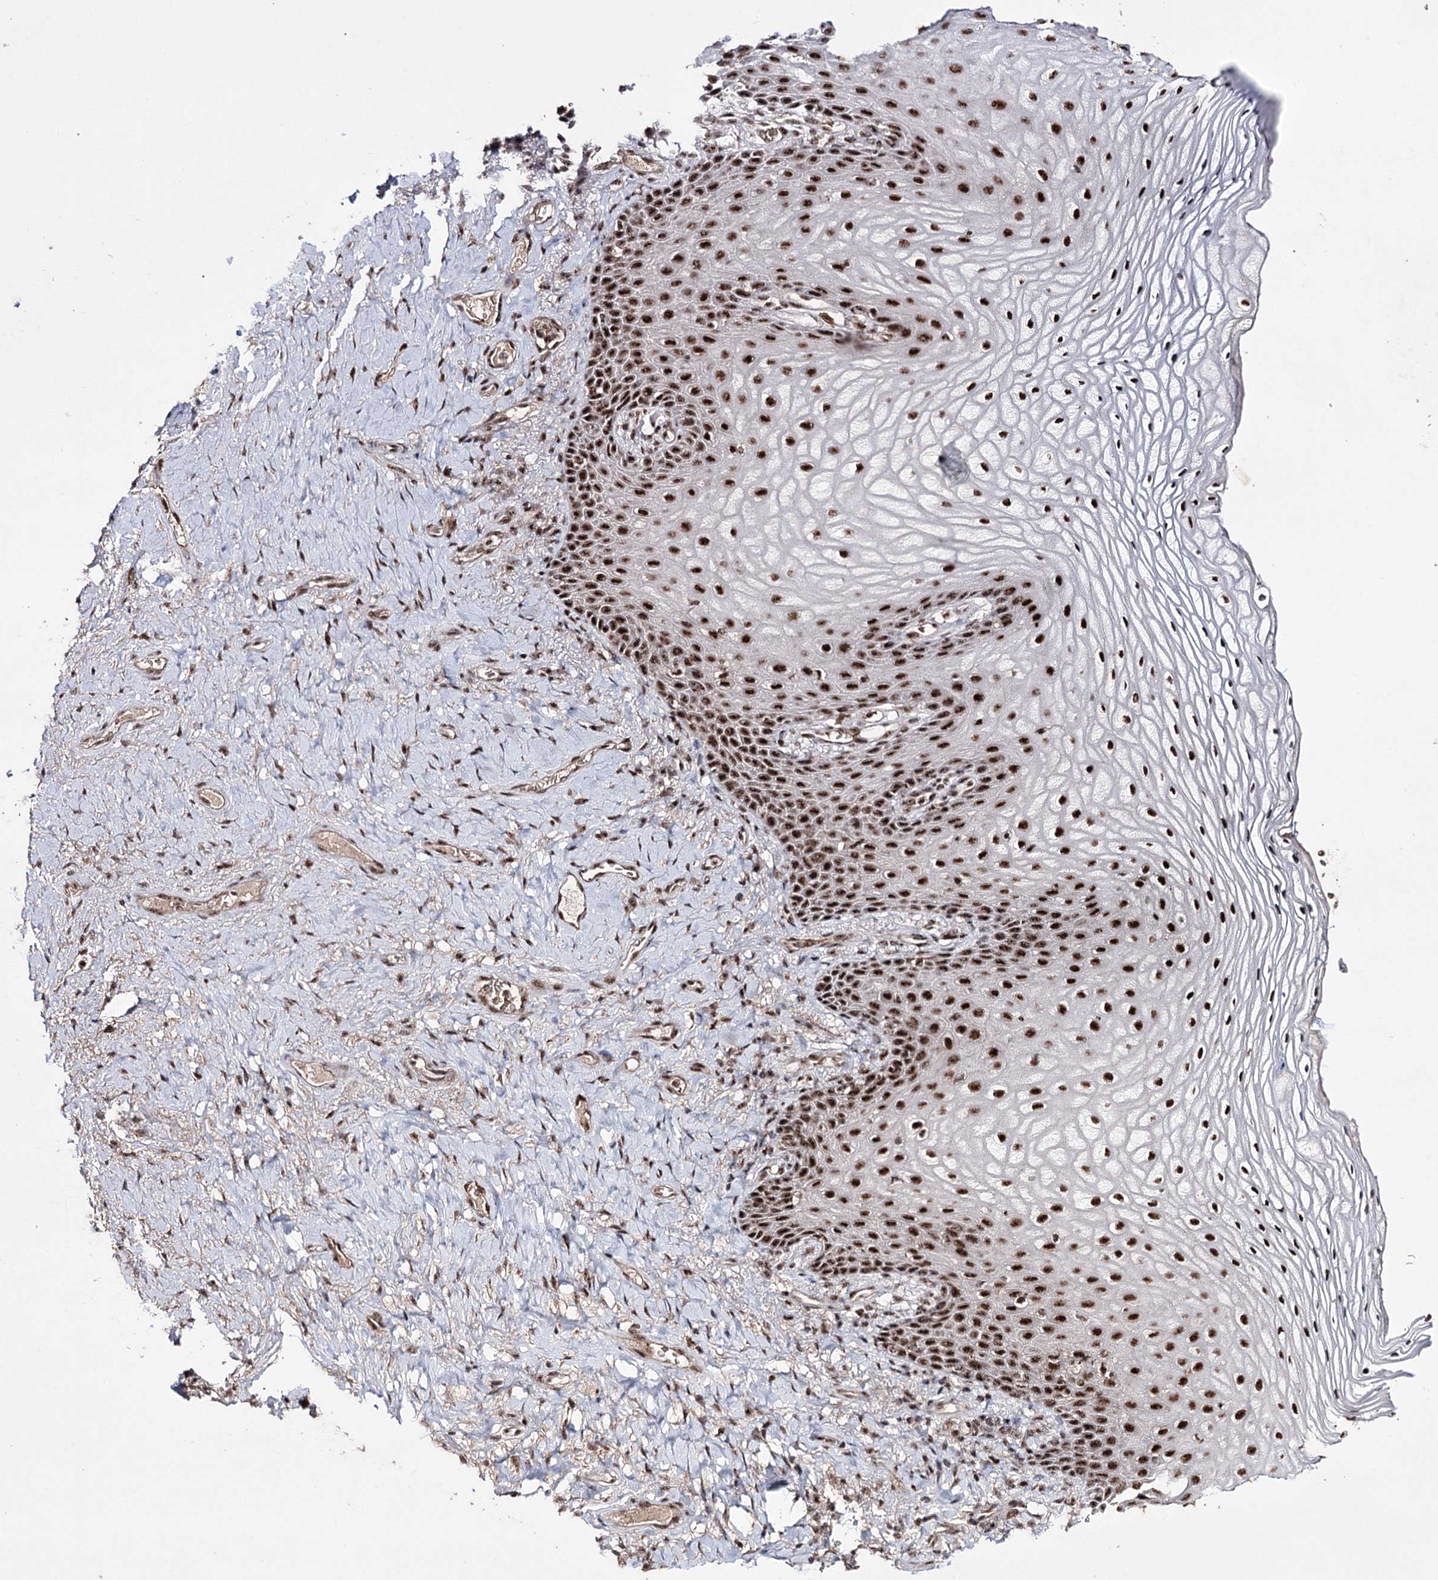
{"staining": {"intensity": "strong", "quantity": ">75%", "location": "nuclear"}, "tissue": "vagina", "cell_type": "Squamous epithelial cells", "image_type": "normal", "snomed": [{"axis": "morphology", "description": "Normal tissue, NOS"}, {"axis": "topography", "description": "Vagina"}], "caption": "Vagina stained with DAB (3,3'-diaminobenzidine) immunohistochemistry reveals high levels of strong nuclear positivity in approximately >75% of squamous epithelial cells.", "gene": "PRPF40A", "patient": {"sex": "female", "age": 60}}